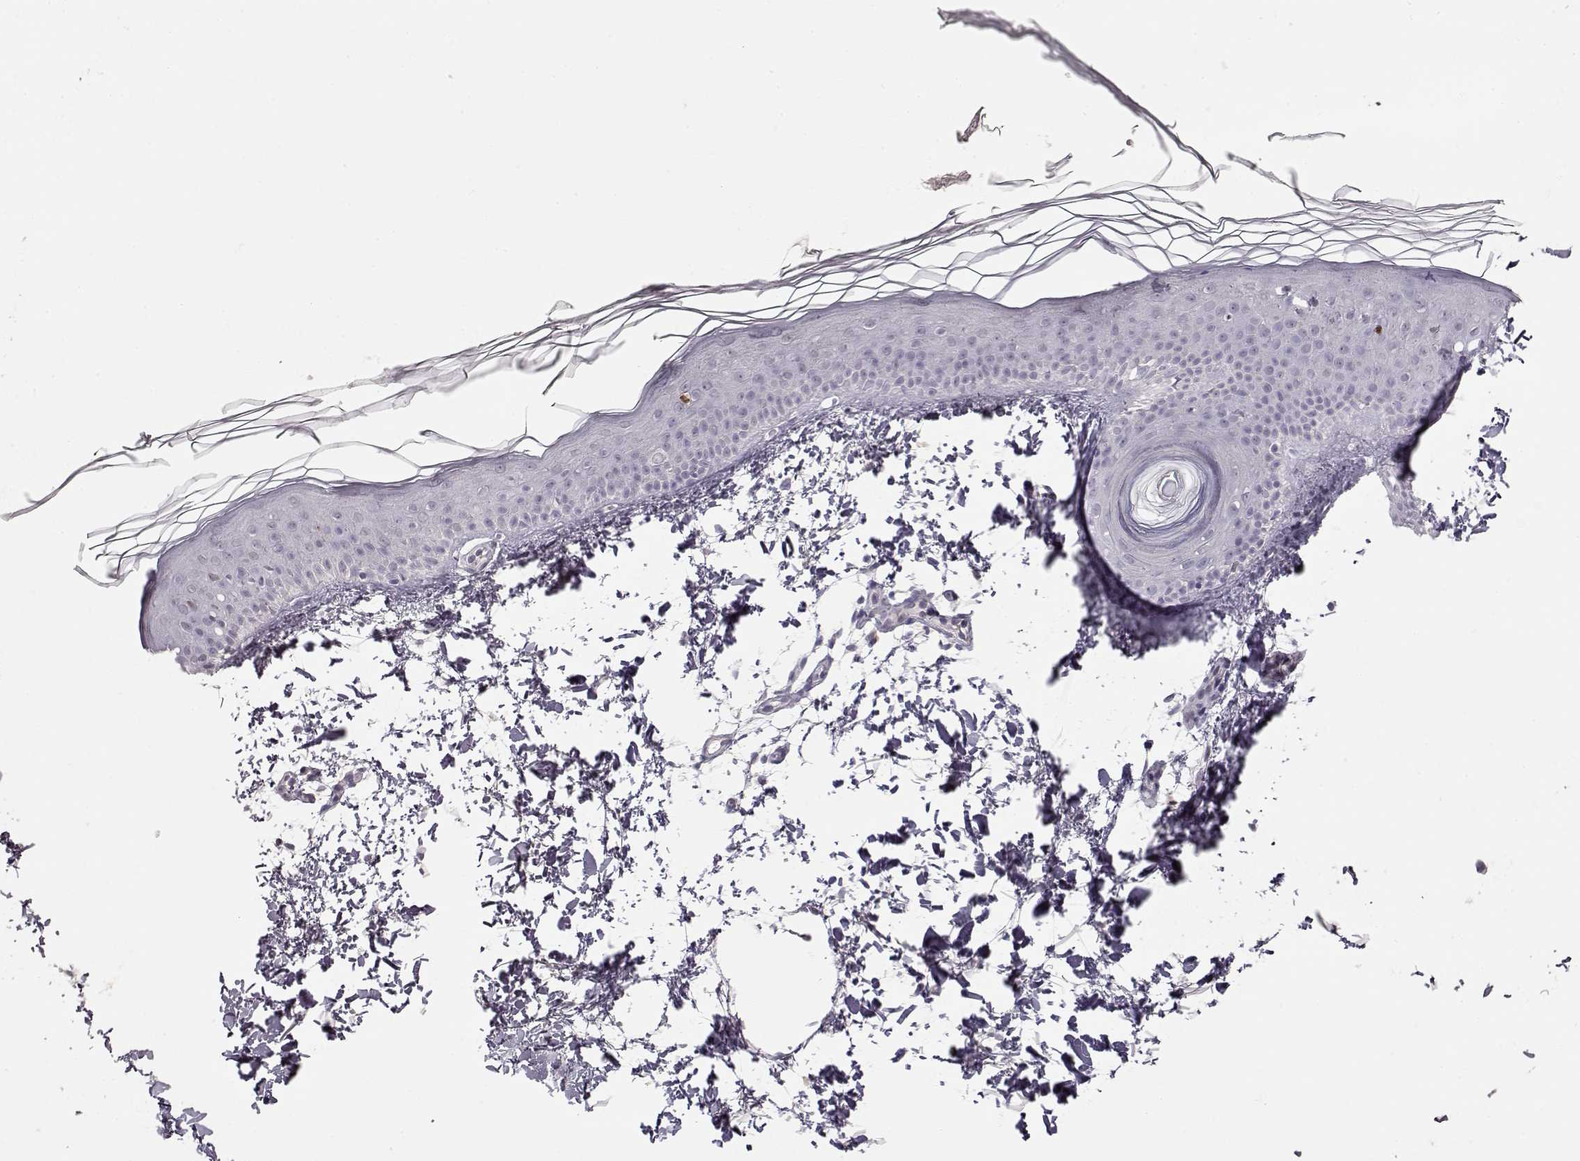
{"staining": {"intensity": "negative", "quantity": "none", "location": "none"}, "tissue": "skin", "cell_type": "Fibroblasts", "image_type": "normal", "snomed": [{"axis": "morphology", "description": "Normal tissue, NOS"}, {"axis": "topography", "description": "Skin"}], "caption": "Micrograph shows no protein positivity in fibroblasts of benign skin.", "gene": "S100B", "patient": {"sex": "female", "age": 62}}